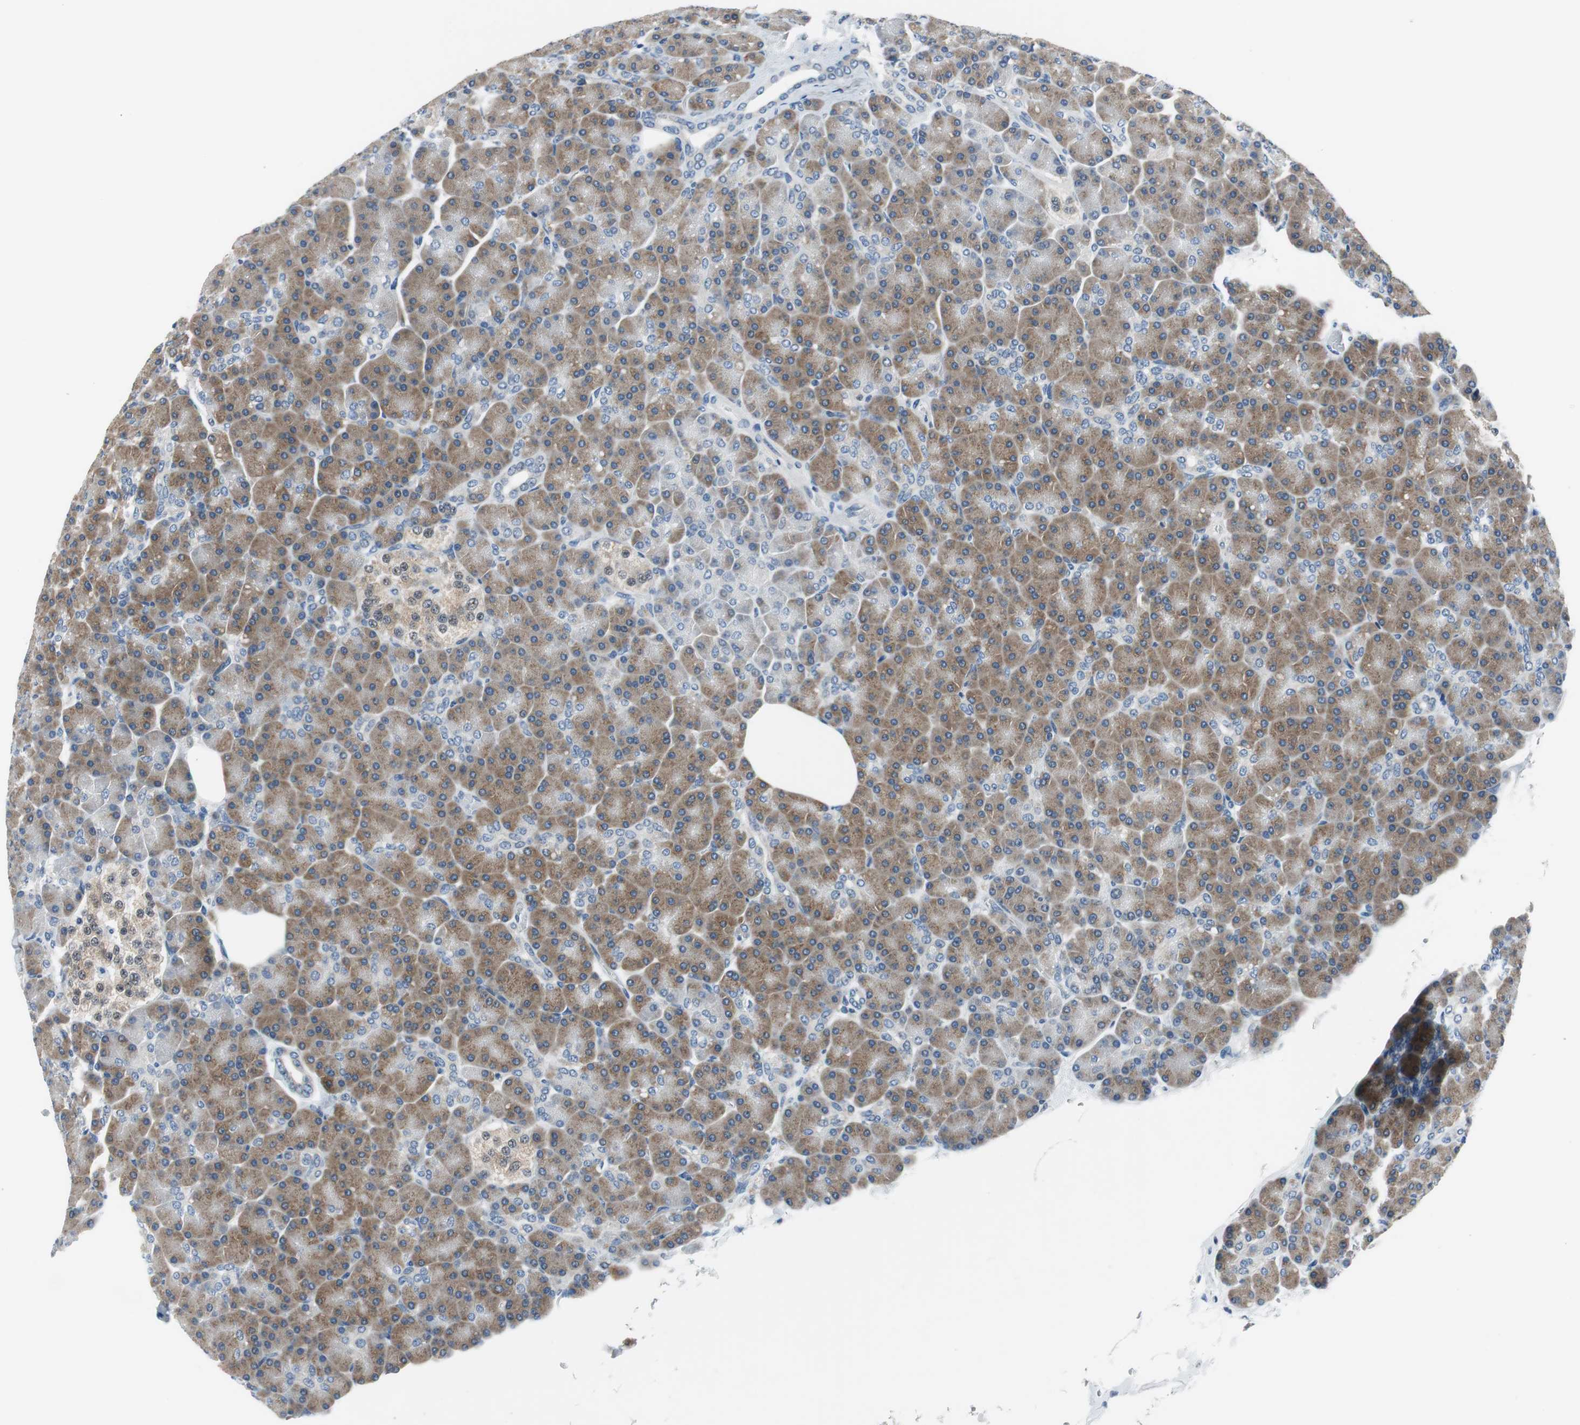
{"staining": {"intensity": "strong", "quantity": ">75%", "location": "cytoplasmic/membranous"}, "tissue": "pancreas", "cell_type": "Exocrine glandular cells", "image_type": "normal", "snomed": [{"axis": "morphology", "description": "Normal tissue, NOS"}, {"axis": "topography", "description": "Pancreas"}], "caption": "This is a histology image of immunohistochemistry staining of normal pancreas, which shows strong positivity in the cytoplasmic/membranous of exocrine glandular cells.", "gene": "PLAA", "patient": {"sex": "female", "age": 43}}